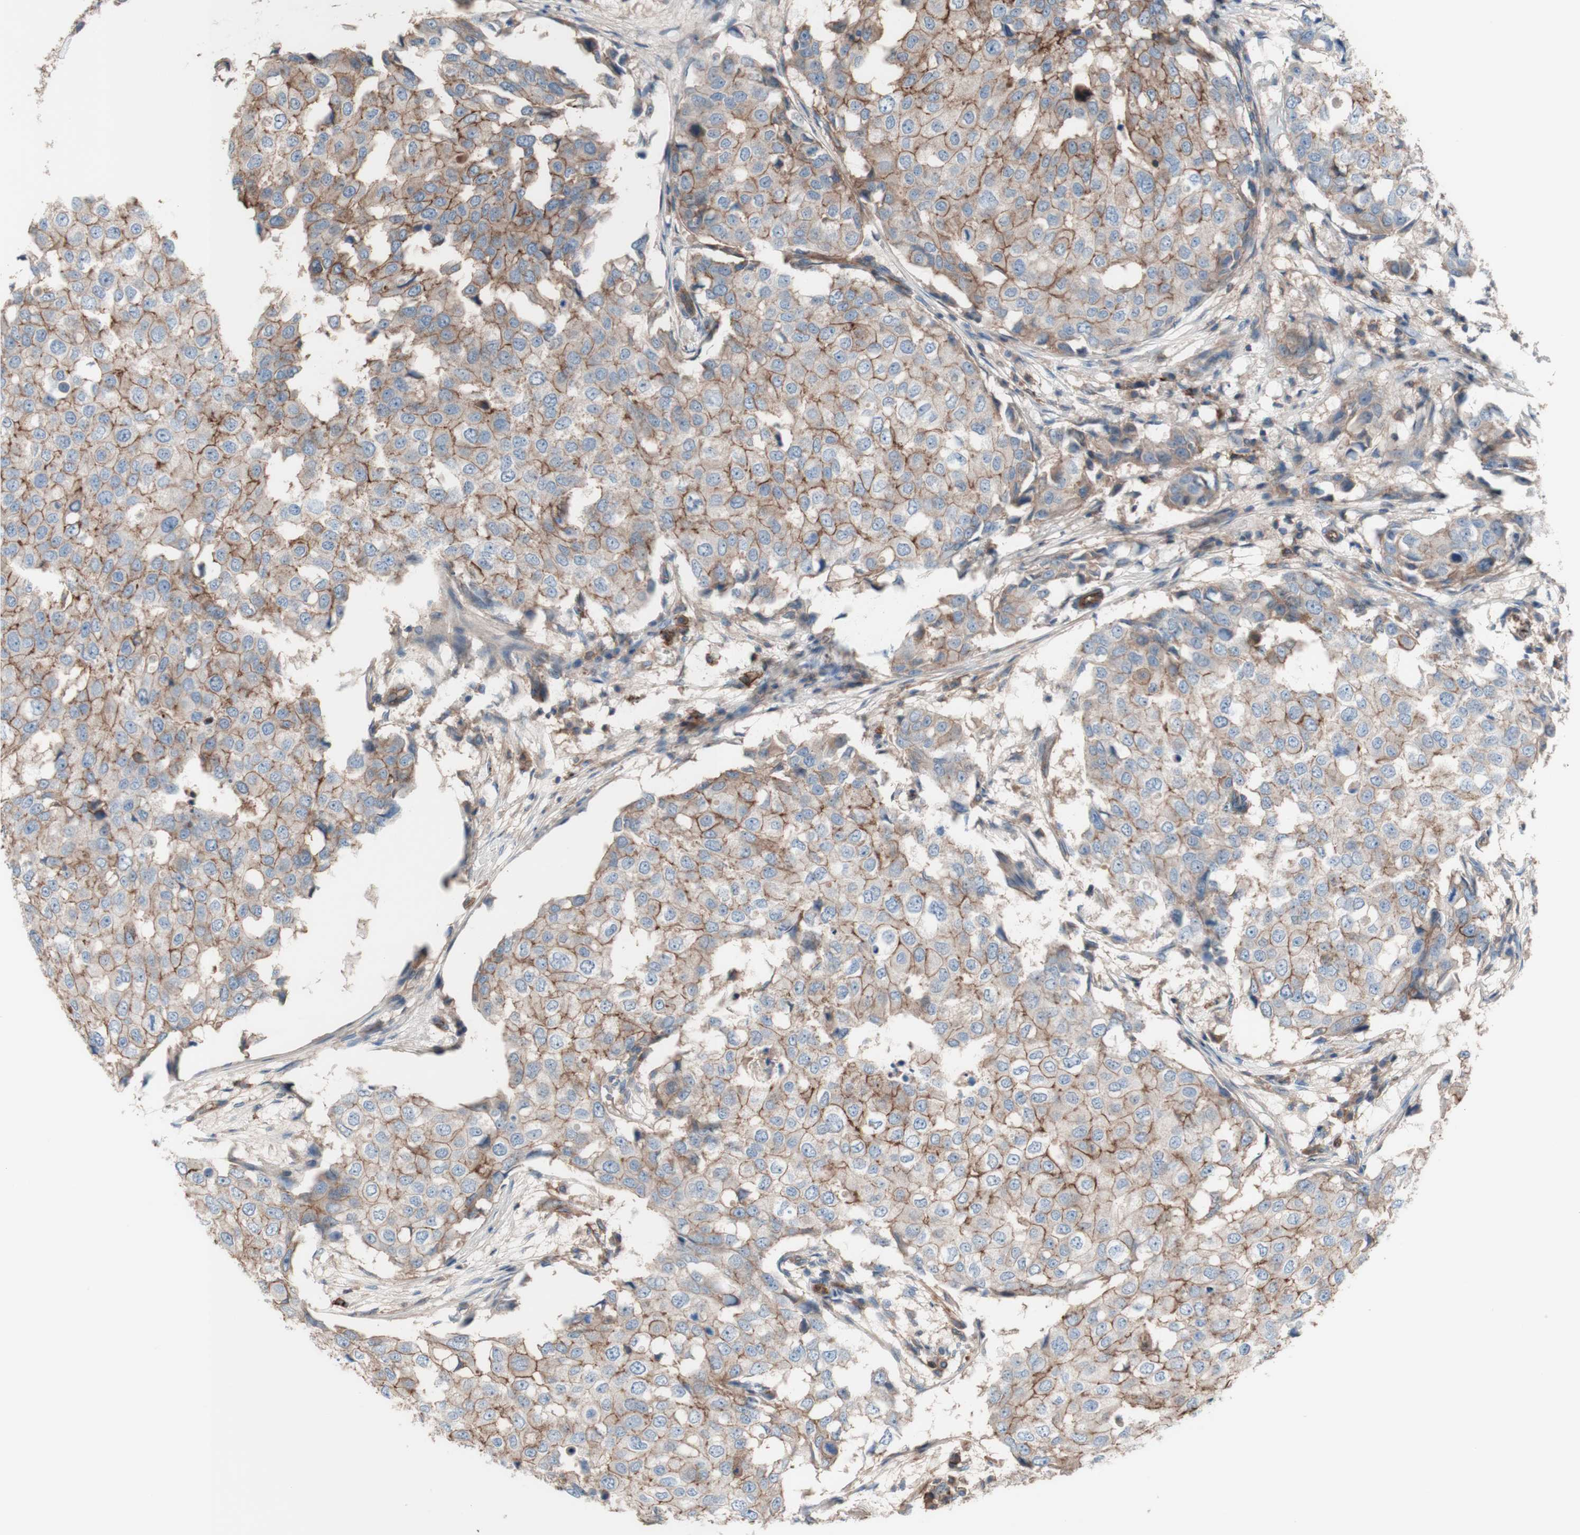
{"staining": {"intensity": "weak", "quantity": ">75%", "location": "cytoplasmic/membranous"}, "tissue": "breast cancer", "cell_type": "Tumor cells", "image_type": "cancer", "snomed": [{"axis": "morphology", "description": "Duct carcinoma"}, {"axis": "topography", "description": "Breast"}], "caption": "Immunohistochemistry (IHC) of breast cancer (intraductal carcinoma) exhibits low levels of weak cytoplasmic/membranous positivity in approximately >75% of tumor cells.", "gene": "CD46", "patient": {"sex": "female", "age": 27}}